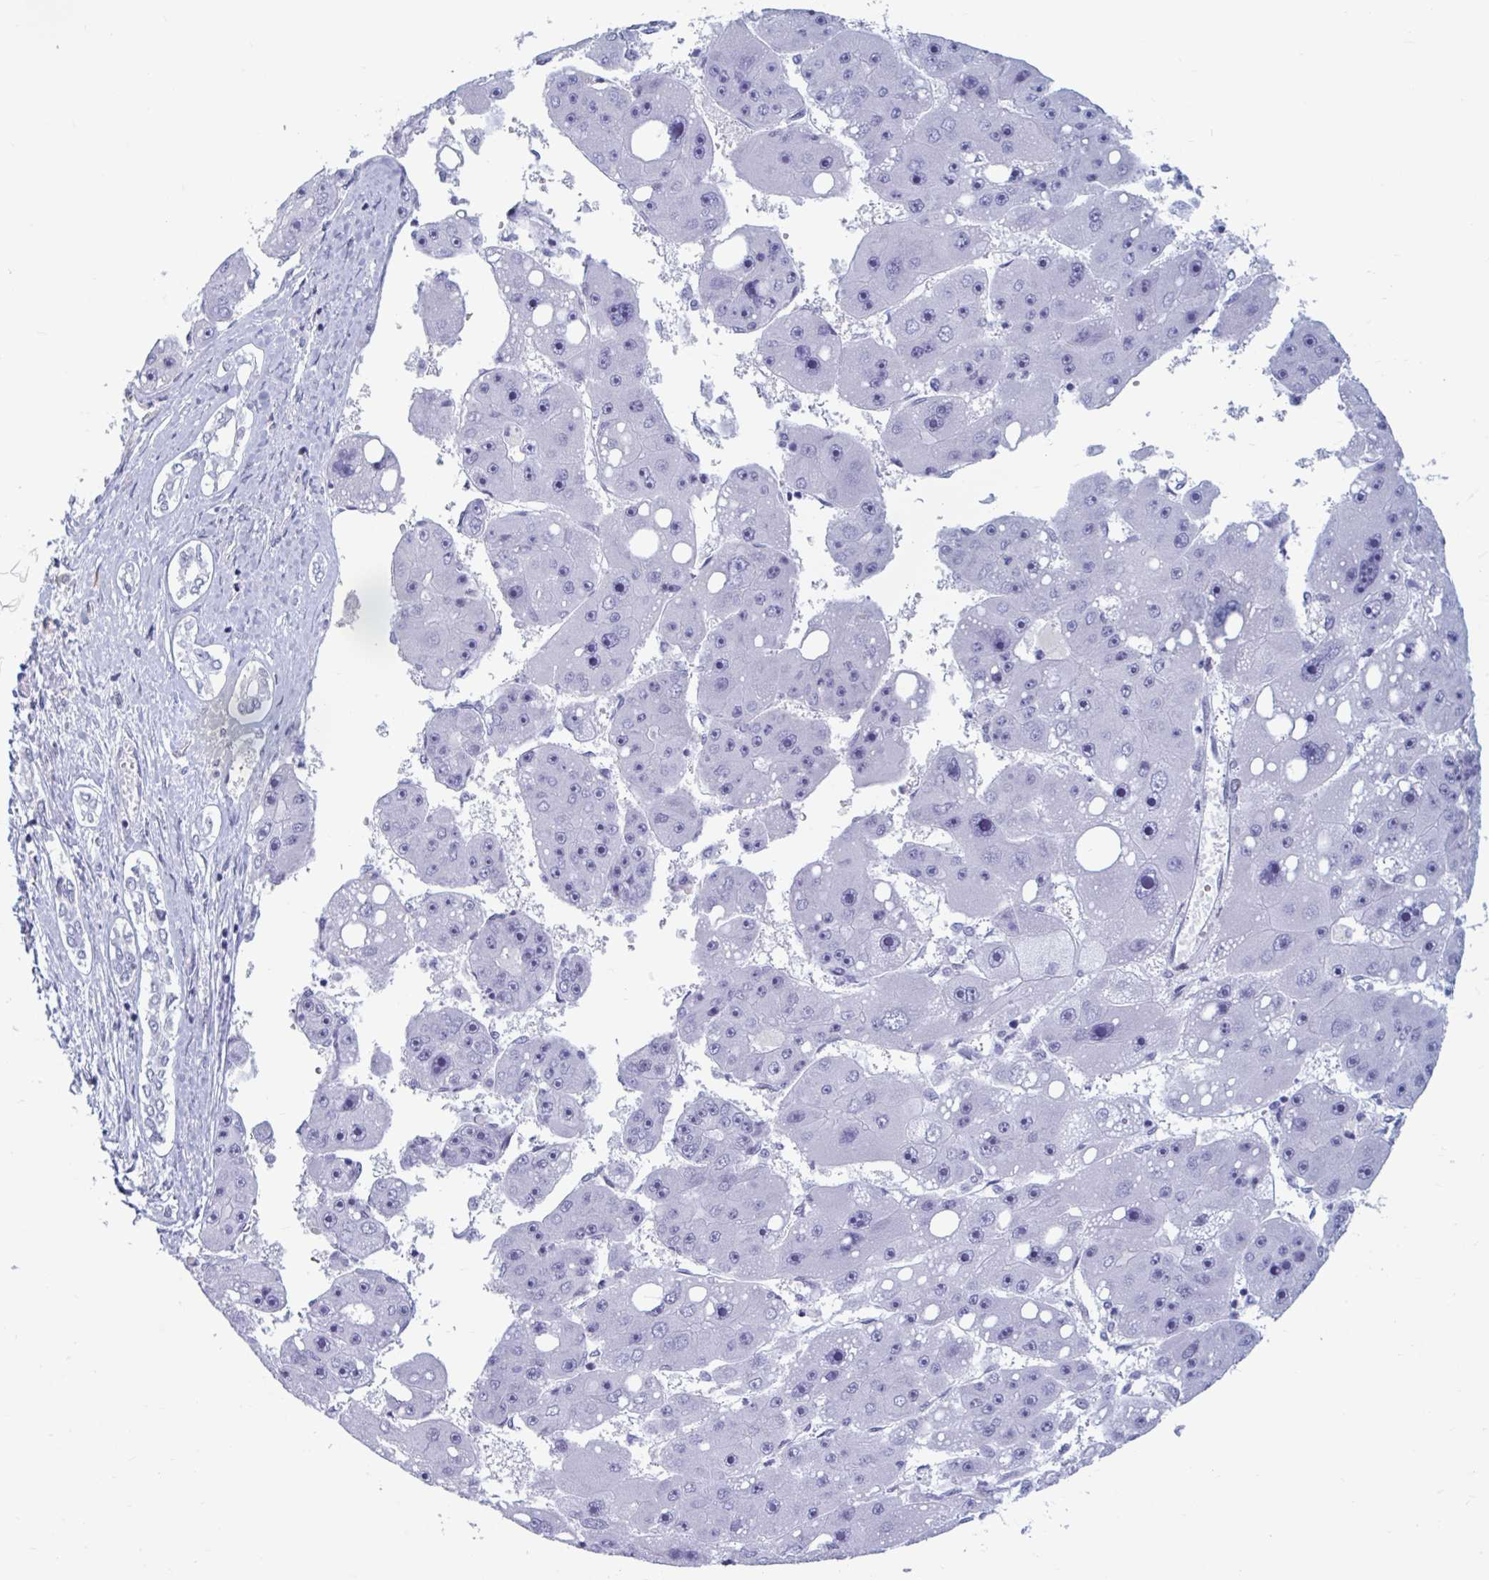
{"staining": {"intensity": "negative", "quantity": "none", "location": "none"}, "tissue": "liver cancer", "cell_type": "Tumor cells", "image_type": "cancer", "snomed": [{"axis": "morphology", "description": "Carcinoma, Hepatocellular, NOS"}, {"axis": "topography", "description": "Liver"}], "caption": "Immunohistochemistry (IHC) photomicrograph of neoplastic tissue: liver cancer stained with DAB demonstrates no significant protein expression in tumor cells.", "gene": "MSMB", "patient": {"sex": "female", "age": 61}}